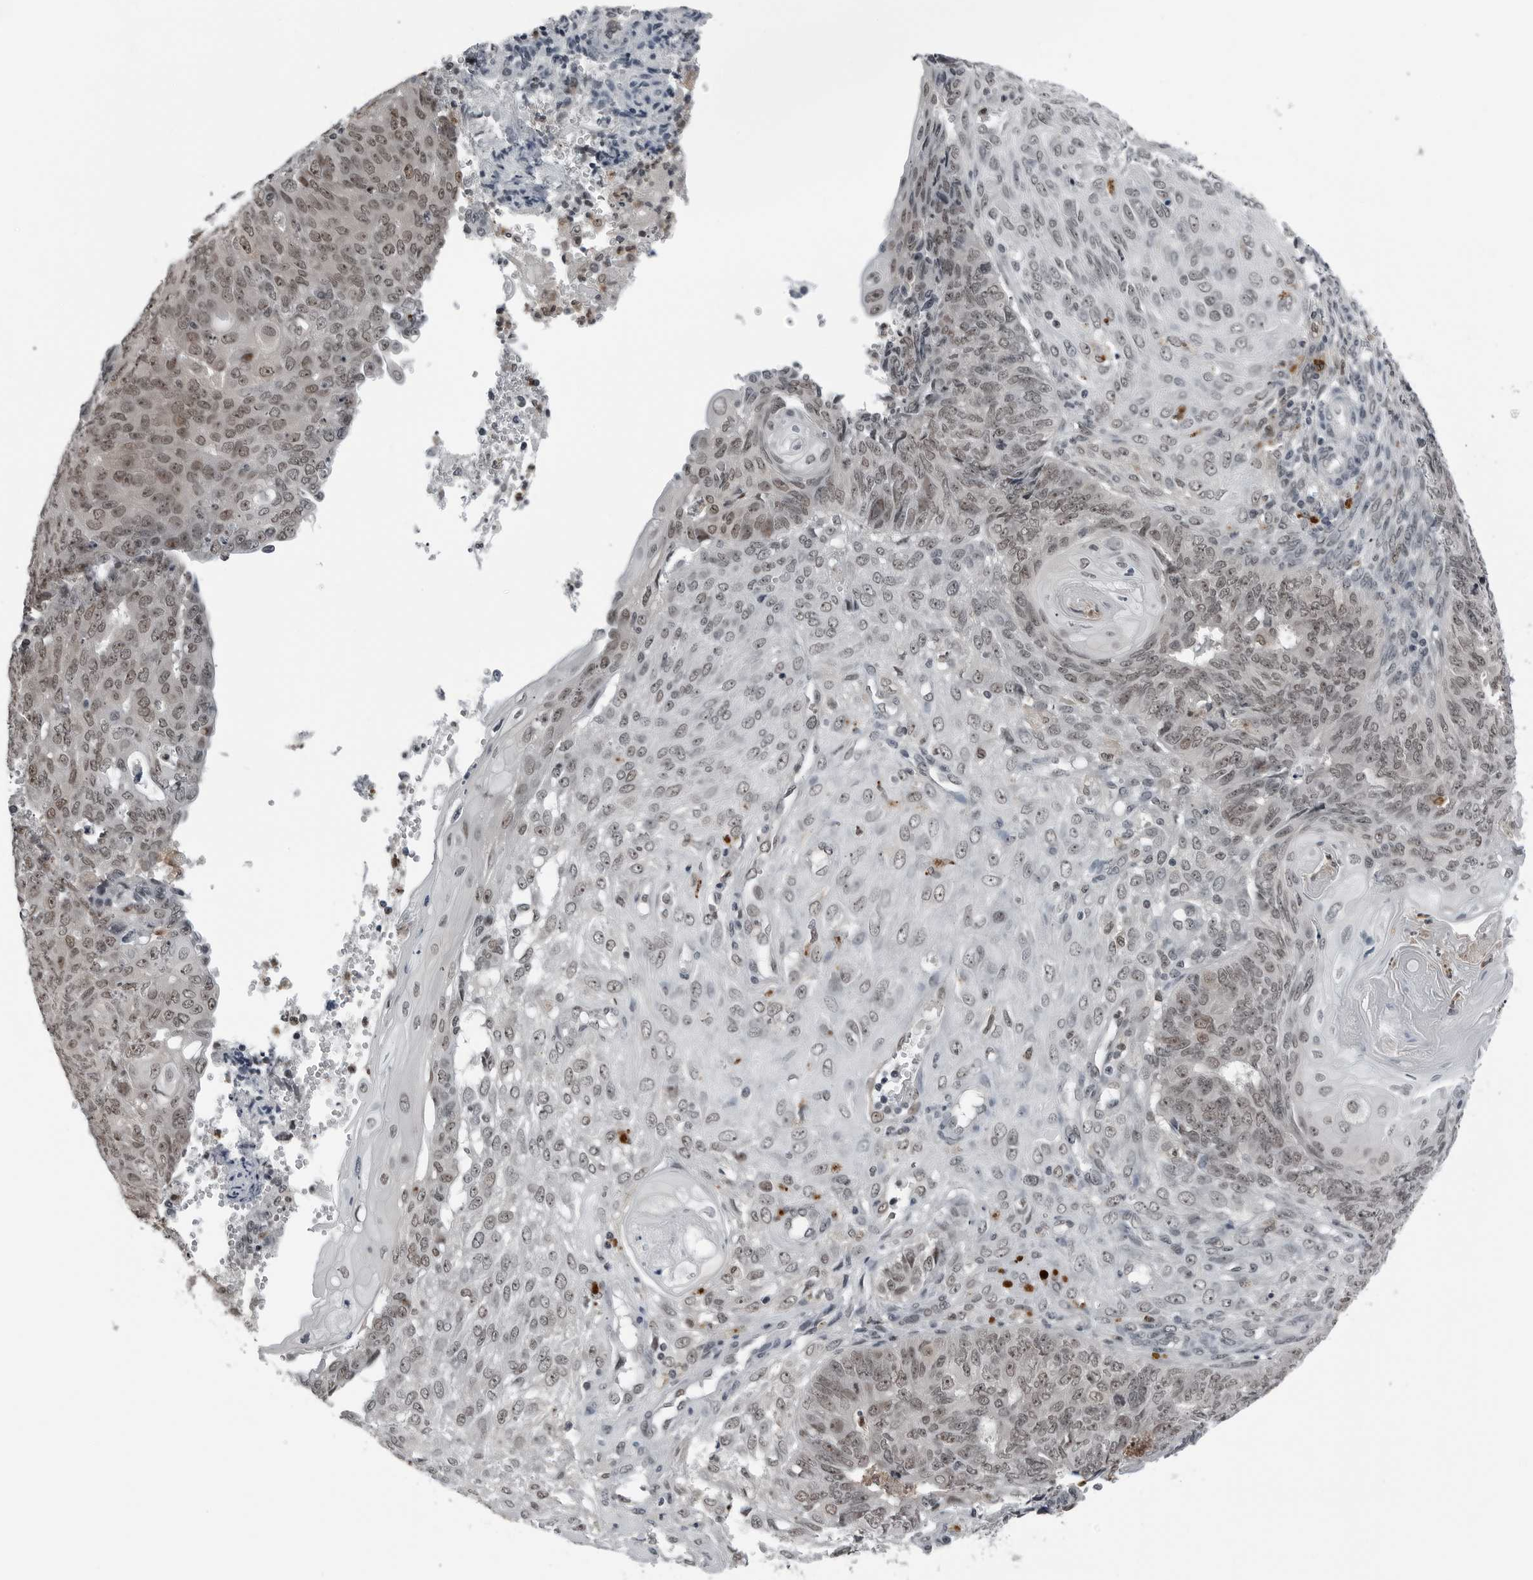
{"staining": {"intensity": "weak", "quantity": "25%-75%", "location": "nuclear"}, "tissue": "endometrial cancer", "cell_type": "Tumor cells", "image_type": "cancer", "snomed": [{"axis": "morphology", "description": "Adenocarcinoma, NOS"}, {"axis": "topography", "description": "Endometrium"}], "caption": "IHC image of endometrial adenocarcinoma stained for a protein (brown), which exhibits low levels of weak nuclear positivity in approximately 25%-75% of tumor cells.", "gene": "AKR1A1", "patient": {"sex": "female", "age": 32}}